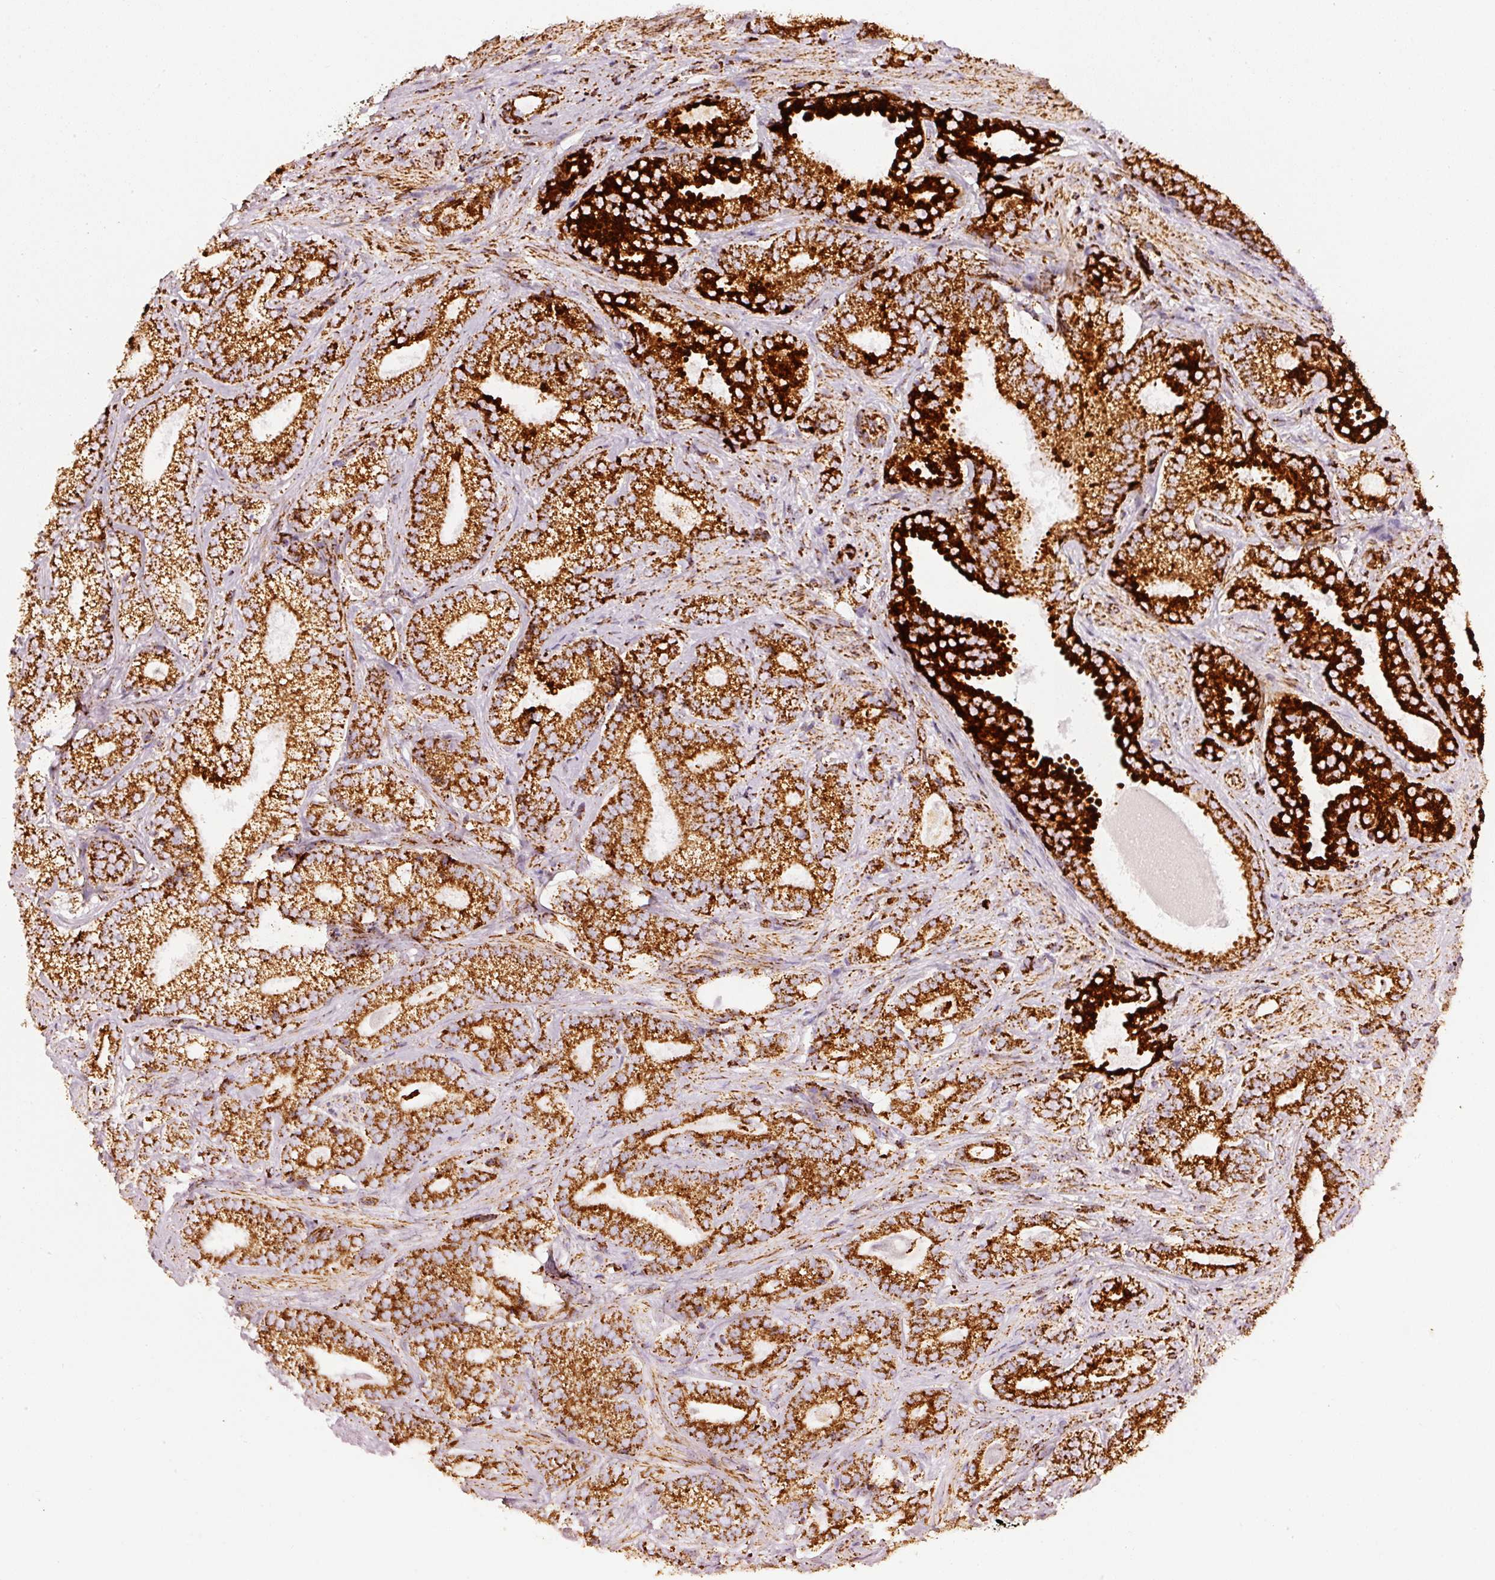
{"staining": {"intensity": "strong", "quantity": ">75%", "location": "cytoplasmic/membranous"}, "tissue": "prostate cancer", "cell_type": "Tumor cells", "image_type": "cancer", "snomed": [{"axis": "morphology", "description": "Adenocarcinoma, Low grade"}, {"axis": "topography", "description": "Prostate"}], "caption": "Protein staining by immunohistochemistry (IHC) reveals strong cytoplasmic/membranous positivity in approximately >75% of tumor cells in prostate cancer. (DAB = brown stain, brightfield microscopy at high magnification).", "gene": "MT-CO2", "patient": {"sex": "male", "age": 63}}